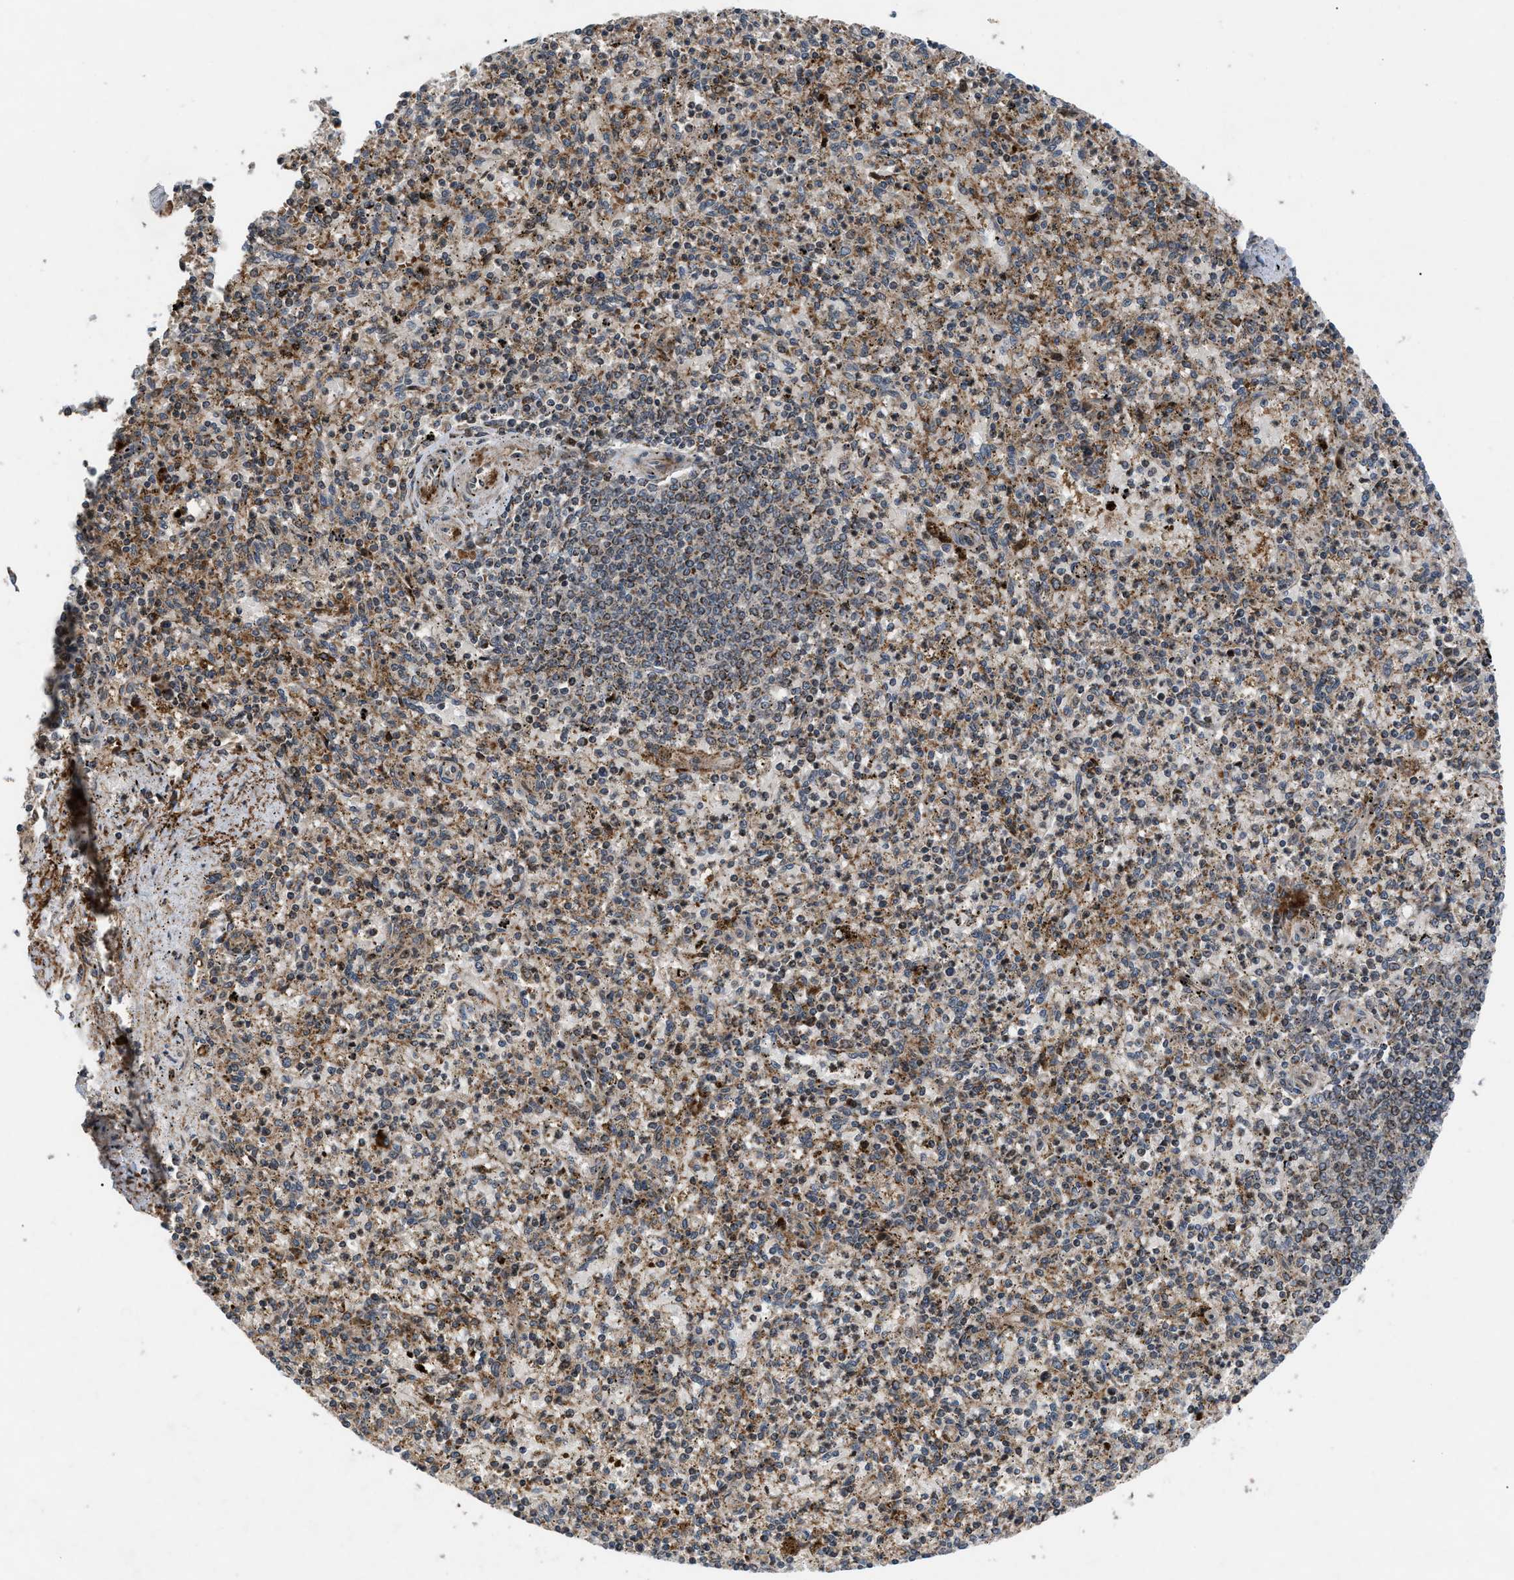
{"staining": {"intensity": "moderate", "quantity": ">75%", "location": "cytoplasmic/membranous"}, "tissue": "spleen", "cell_type": "Cells in red pulp", "image_type": "normal", "snomed": [{"axis": "morphology", "description": "Normal tissue, NOS"}, {"axis": "topography", "description": "Spleen"}], "caption": "Spleen stained with DAB immunohistochemistry exhibits medium levels of moderate cytoplasmic/membranous positivity in about >75% of cells in red pulp.", "gene": "AP3M2", "patient": {"sex": "male", "age": 72}}